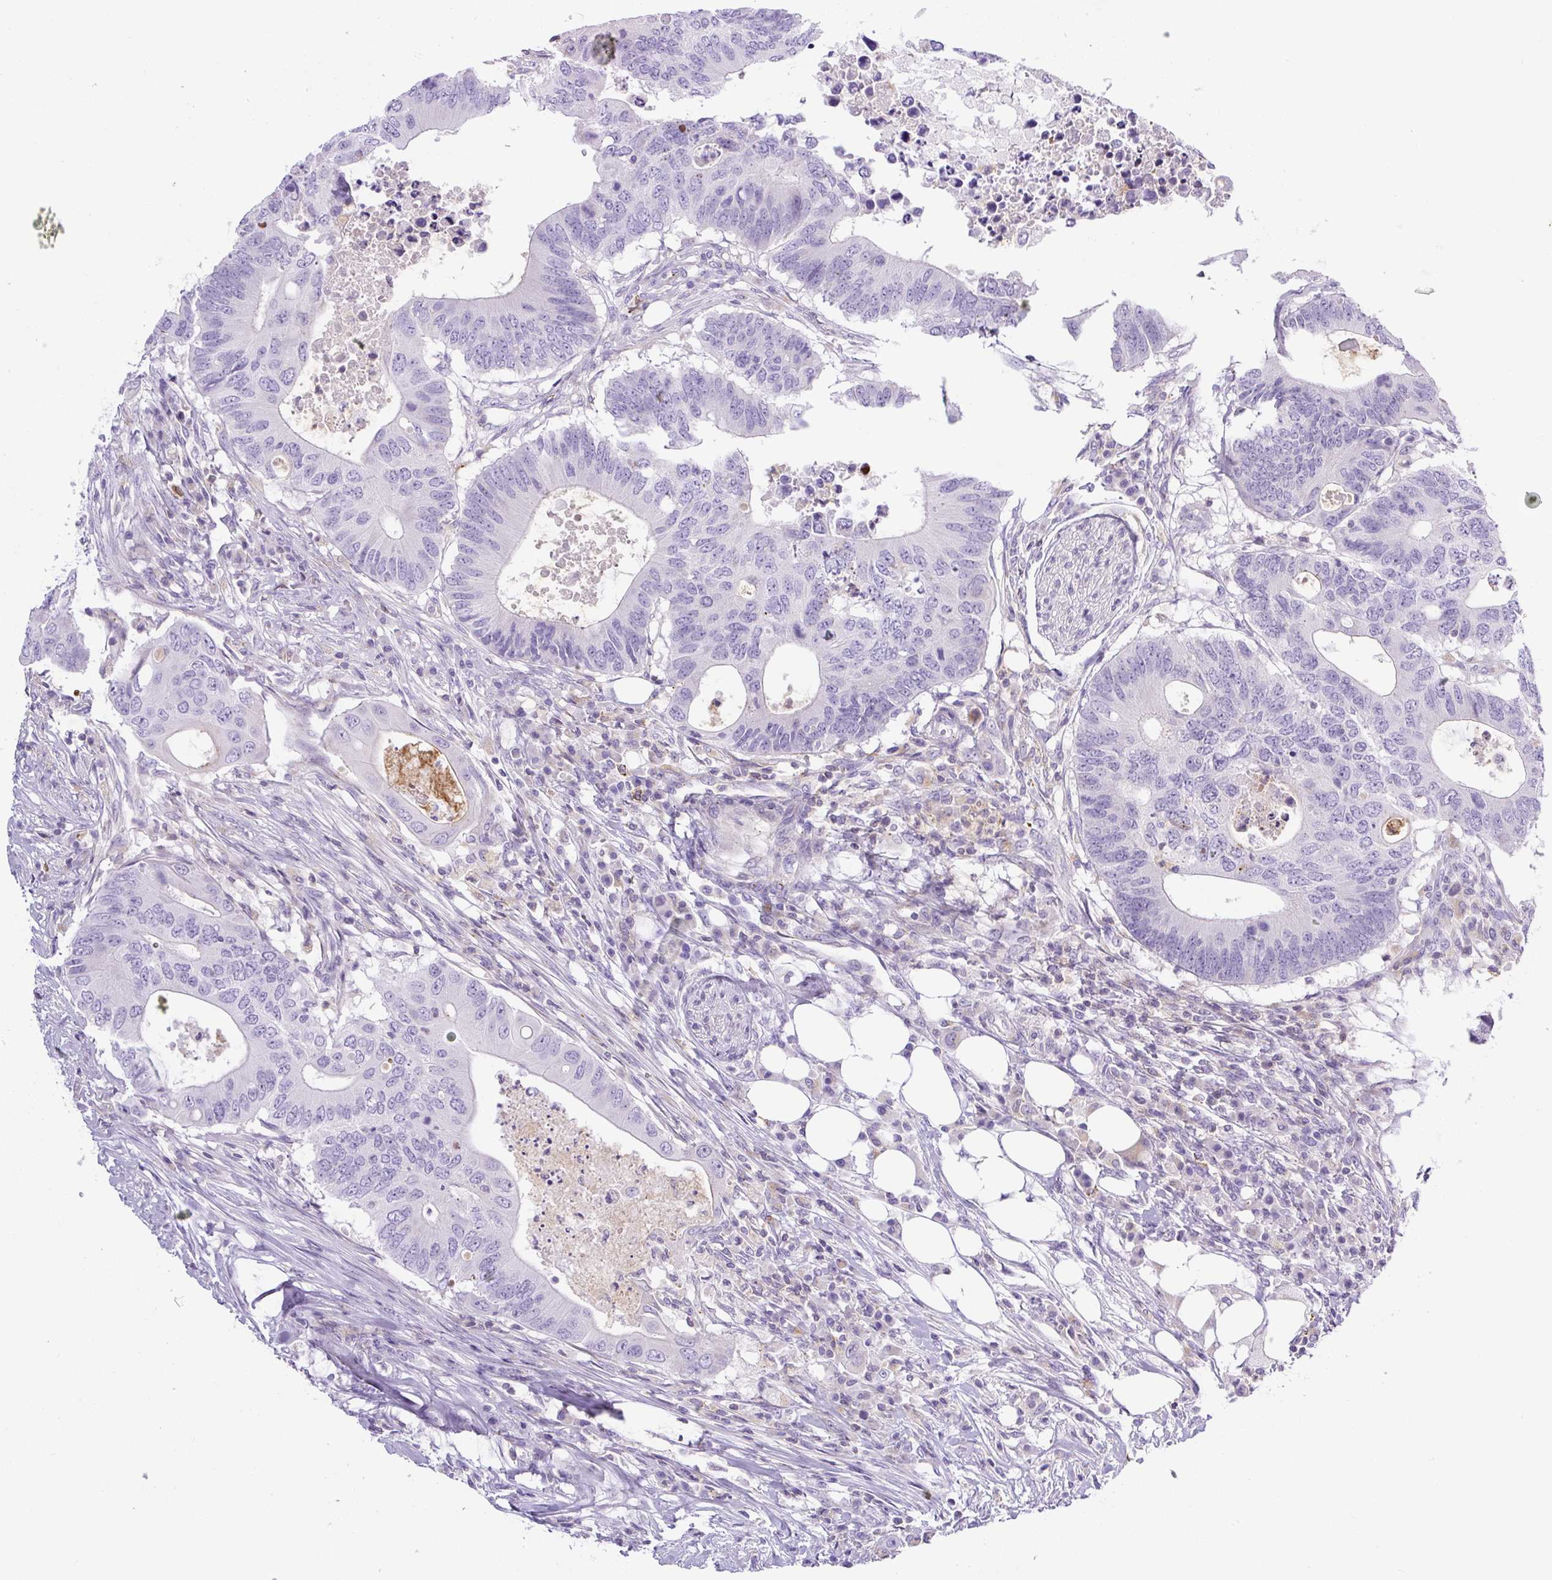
{"staining": {"intensity": "negative", "quantity": "none", "location": "none"}, "tissue": "colorectal cancer", "cell_type": "Tumor cells", "image_type": "cancer", "snomed": [{"axis": "morphology", "description": "Adenocarcinoma, NOS"}, {"axis": "topography", "description": "Colon"}], "caption": "IHC histopathology image of neoplastic tissue: adenocarcinoma (colorectal) stained with DAB (3,3'-diaminobenzidine) shows no significant protein staining in tumor cells.", "gene": "PIP5KL1", "patient": {"sex": "male", "age": 71}}